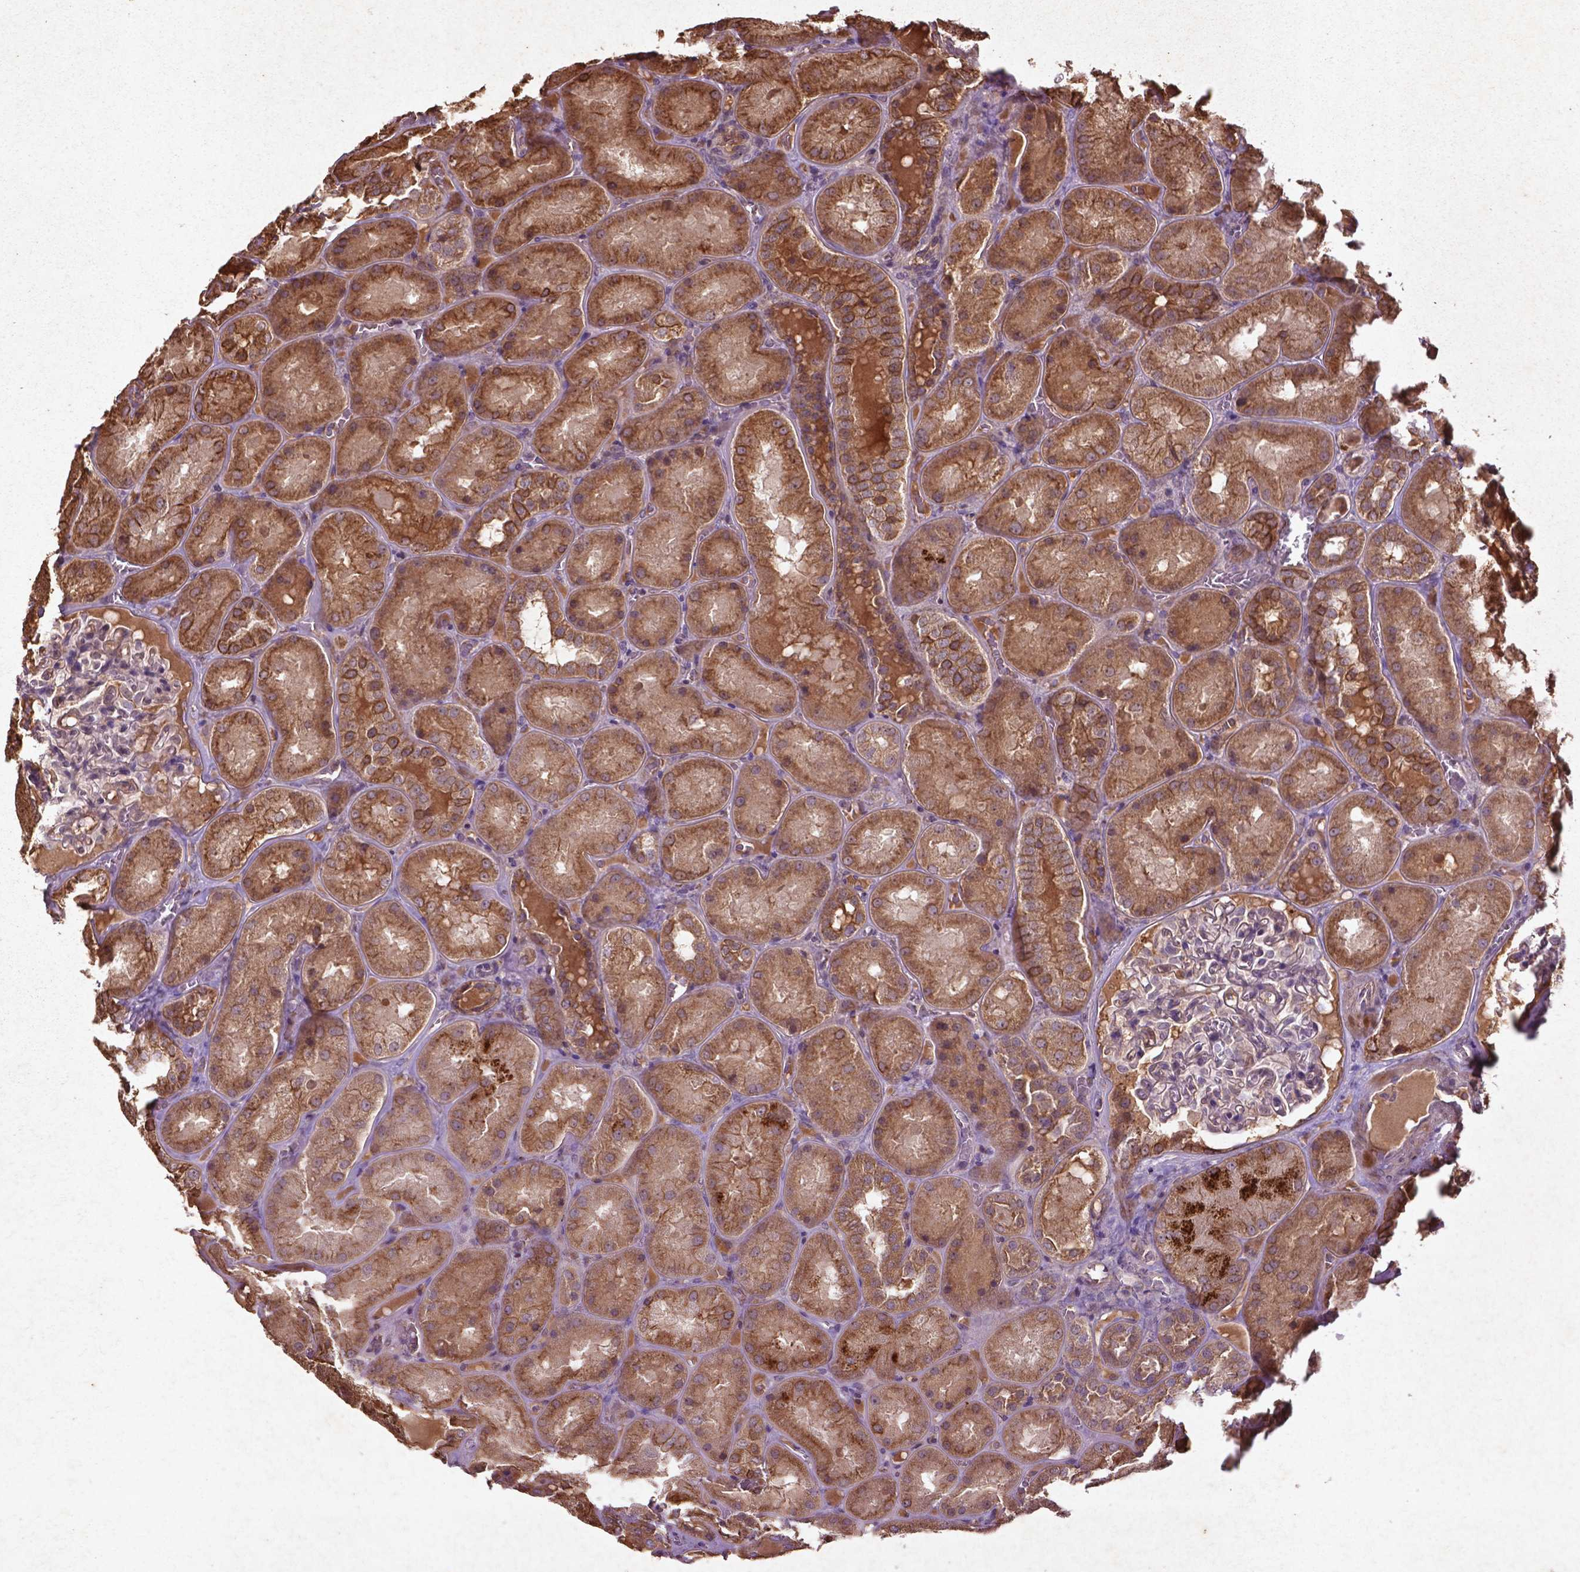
{"staining": {"intensity": "negative", "quantity": "none", "location": "none"}, "tissue": "kidney", "cell_type": "Cells in glomeruli", "image_type": "normal", "snomed": [{"axis": "morphology", "description": "Normal tissue, NOS"}, {"axis": "topography", "description": "Kidney"}], "caption": "There is no significant expression in cells in glomeruli of kidney. (DAB immunohistochemistry, high magnification).", "gene": "COQ2", "patient": {"sex": "male", "age": 73}}